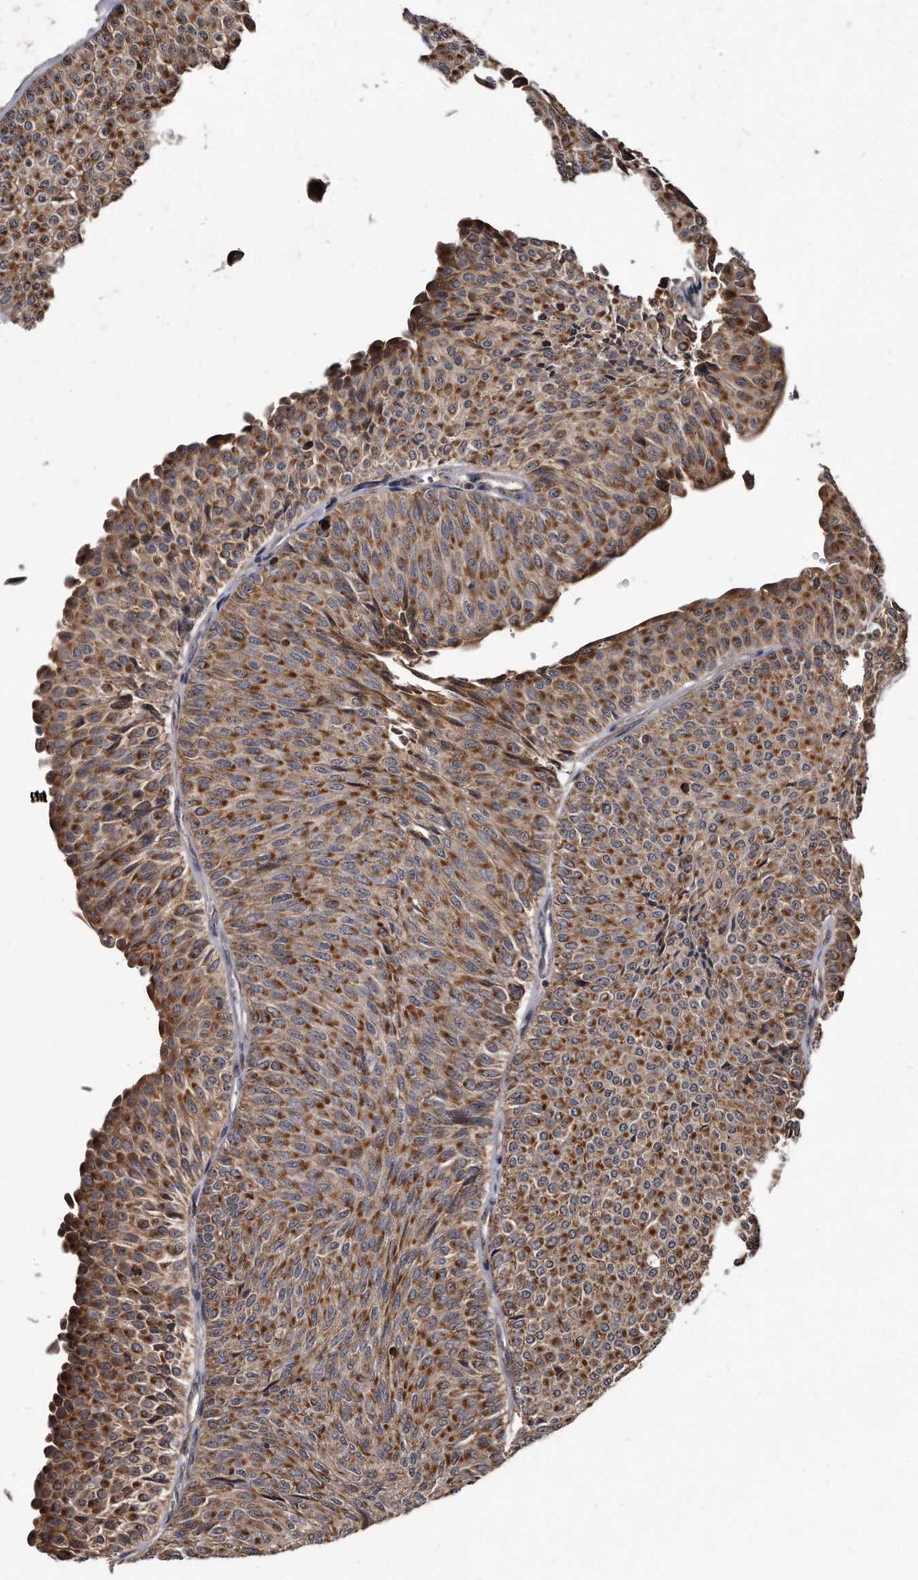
{"staining": {"intensity": "moderate", "quantity": ">75%", "location": "cytoplasmic/membranous"}, "tissue": "urothelial cancer", "cell_type": "Tumor cells", "image_type": "cancer", "snomed": [{"axis": "morphology", "description": "Urothelial carcinoma, Low grade"}, {"axis": "topography", "description": "Urinary bladder"}], "caption": "Immunohistochemistry (DAB (3,3'-diaminobenzidine)) staining of low-grade urothelial carcinoma shows moderate cytoplasmic/membranous protein staining in approximately >75% of tumor cells. (DAB (3,3'-diaminobenzidine) IHC with brightfield microscopy, high magnification).", "gene": "FAM136A", "patient": {"sex": "male", "age": 78}}